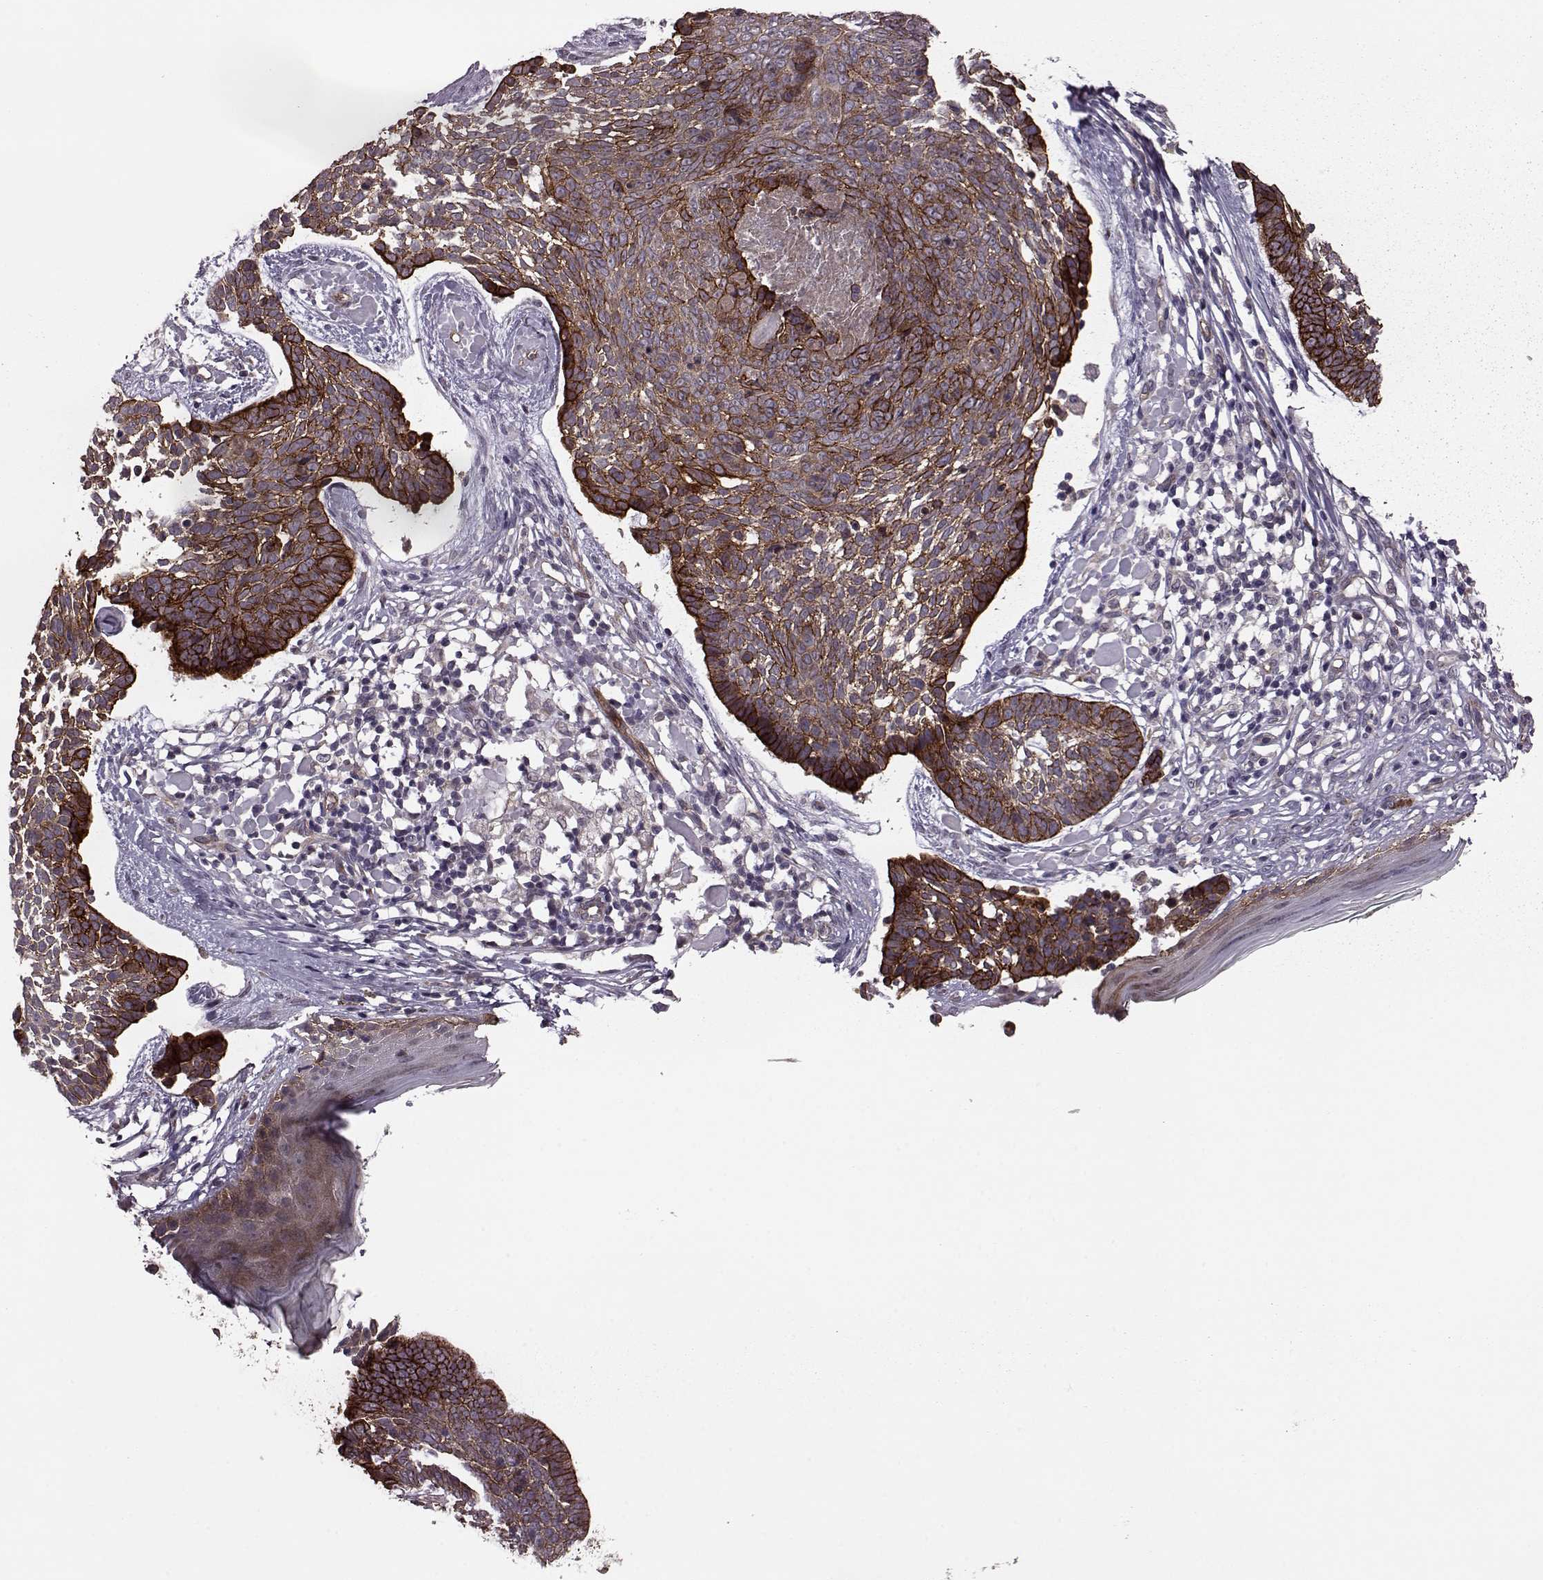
{"staining": {"intensity": "strong", "quantity": ">75%", "location": "cytoplasmic/membranous"}, "tissue": "skin cancer", "cell_type": "Tumor cells", "image_type": "cancer", "snomed": [{"axis": "morphology", "description": "Basal cell carcinoma"}, {"axis": "topography", "description": "Skin"}], "caption": "Strong cytoplasmic/membranous staining is appreciated in approximately >75% of tumor cells in skin cancer (basal cell carcinoma). (DAB = brown stain, brightfield microscopy at high magnification).", "gene": "SYNPO", "patient": {"sex": "male", "age": 85}}